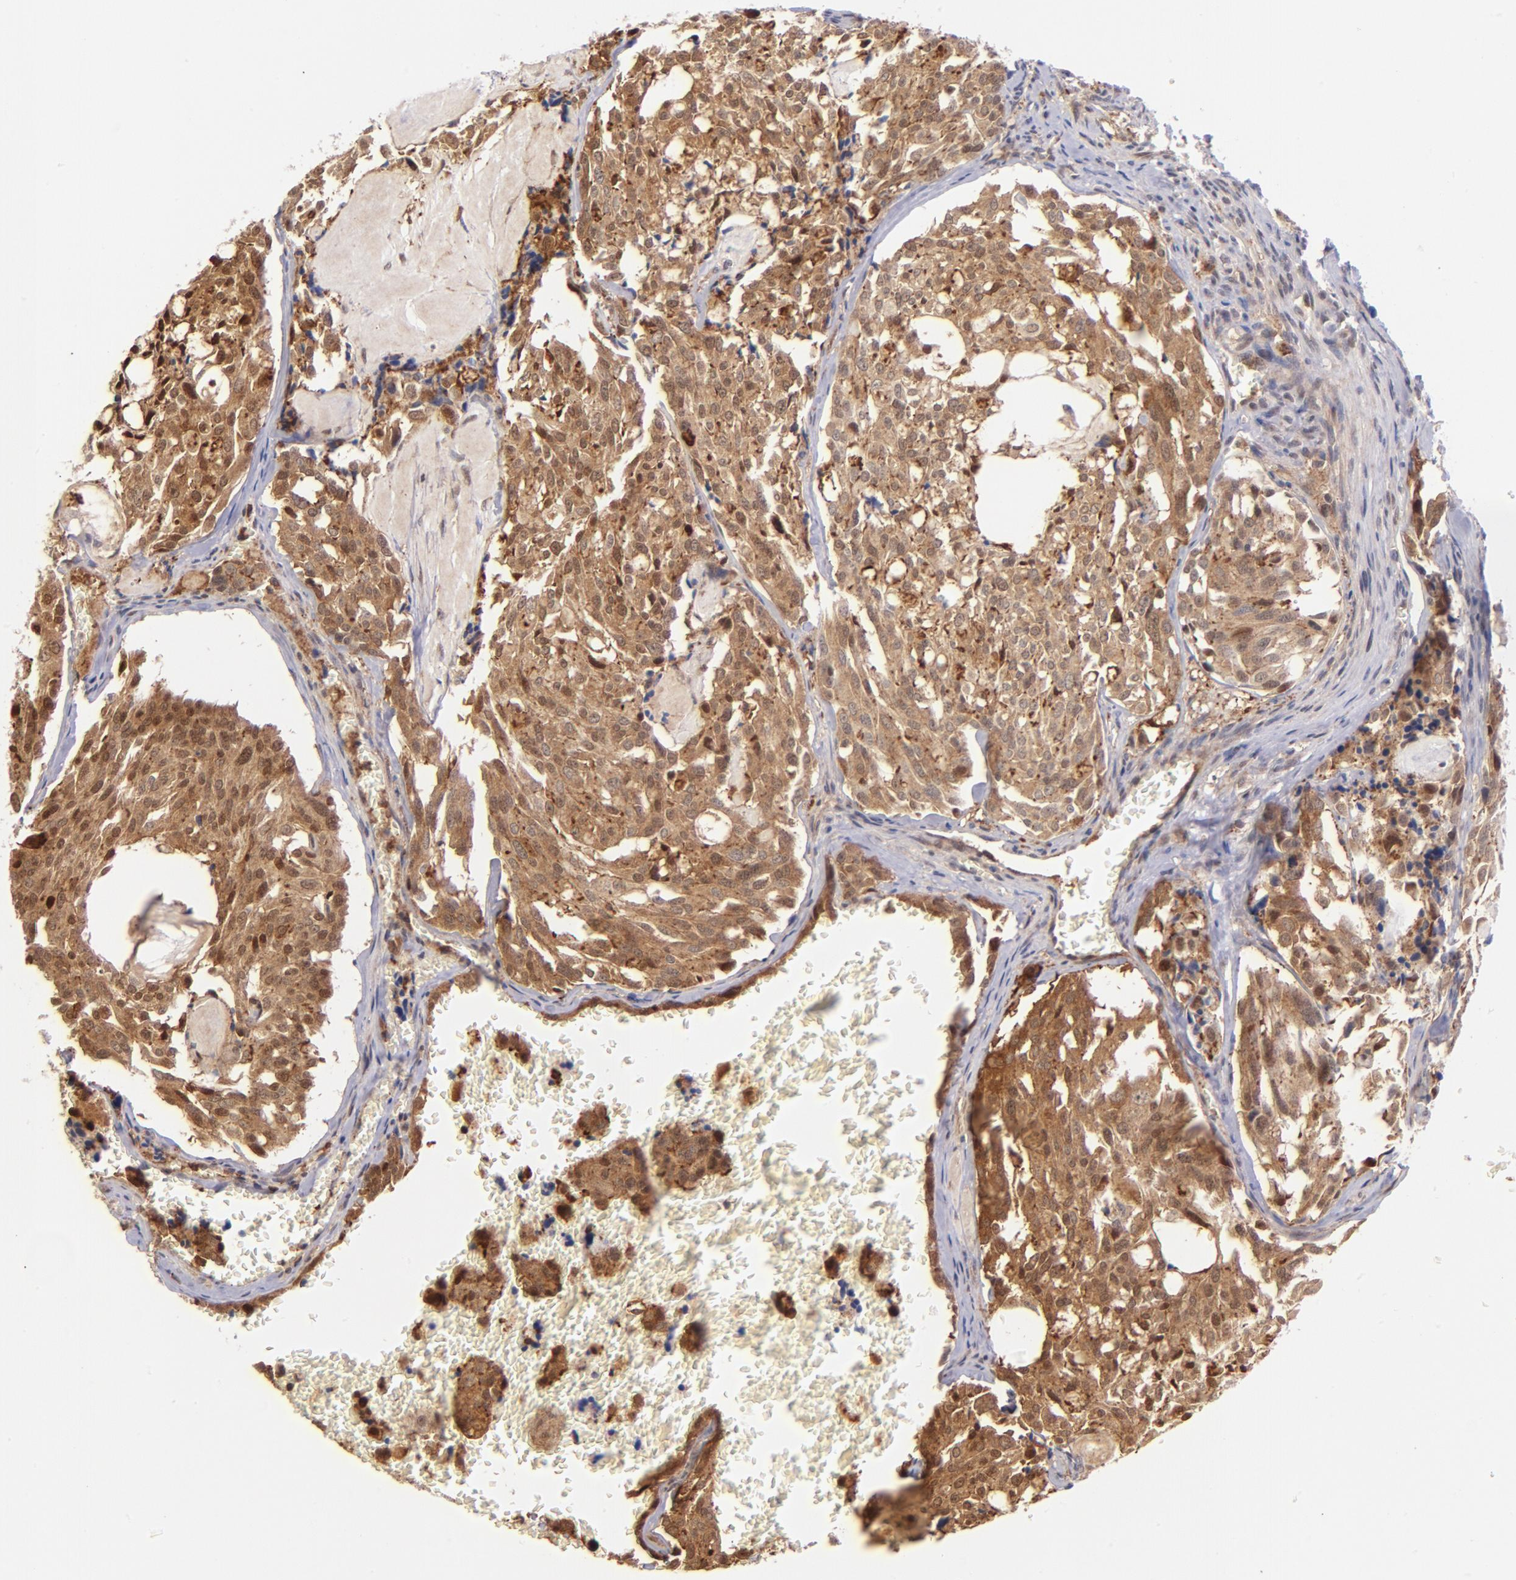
{"staining": {"intensity": "moderate", "quantity": ">75%", "location": "cytoplasmic/membranous,nuclear"}, "tissue": "thyroid cancer", "cell_type": "Tumor cells", "image_type": "cancer", "snomed": [{"axis": "morphology", "description": "Carcinoma, NOS"}, {"axis": "morphology", "description": "Carcinoid, malignant, NOS"}, {"axis": "topography", "description": "Thyroid gland"}], "caption": "High-power microscopy captured an immunohistochemistry micrograph of thyroid cancer (carcinoid (malignant)), revealing moderate cytoplasmic/membranous and nuclear positivity in approximately >75% of tumor cells.", "gene": "YWHAB", "patient": {"sex": "male", "age": 33}}